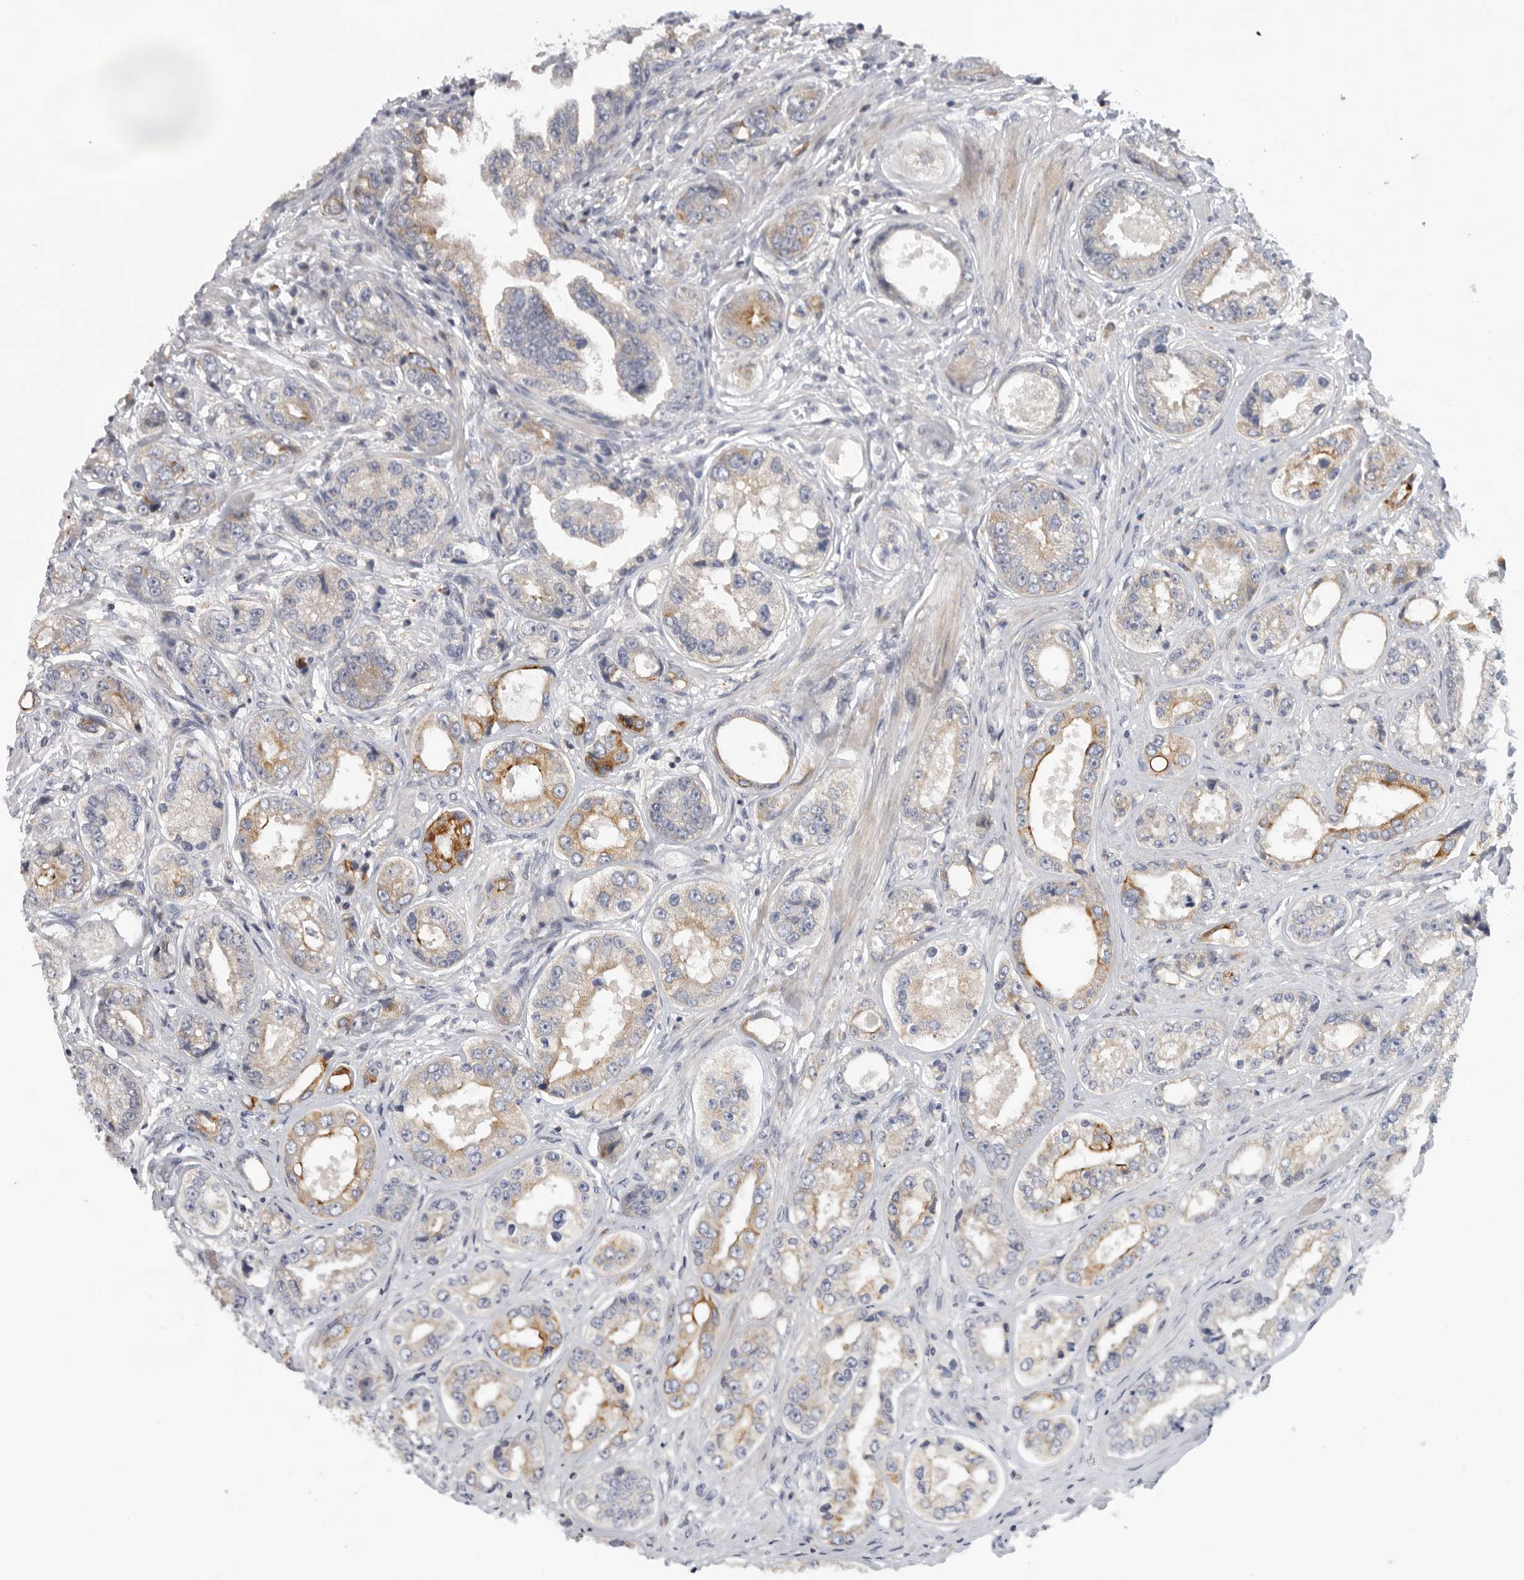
{"staining": {"intensity": "moderate", "quantity": "25%-75%", "location": "cytoplasmic/membranous"}, "tissue": "prostate cancer", "cell_type": "Tumor cells", "image_type": "cancer", "snomed": [{"axis": "morphology", "description": "Adenocarcinoma, High grade"}, {"axis": "topography", "description": "Prostate"}], "caption": "Immunohistochemistry (IHC) histopathology image of prostate cancer (high-grade adenocarcinoma) stained for a protein (brown), which displays medium levels of moderate cytoplasmic/membranous staining in about 25%-75% of tumor cells.", "gene": "USP24", "patient": {"sex": "male", "age": 61}}